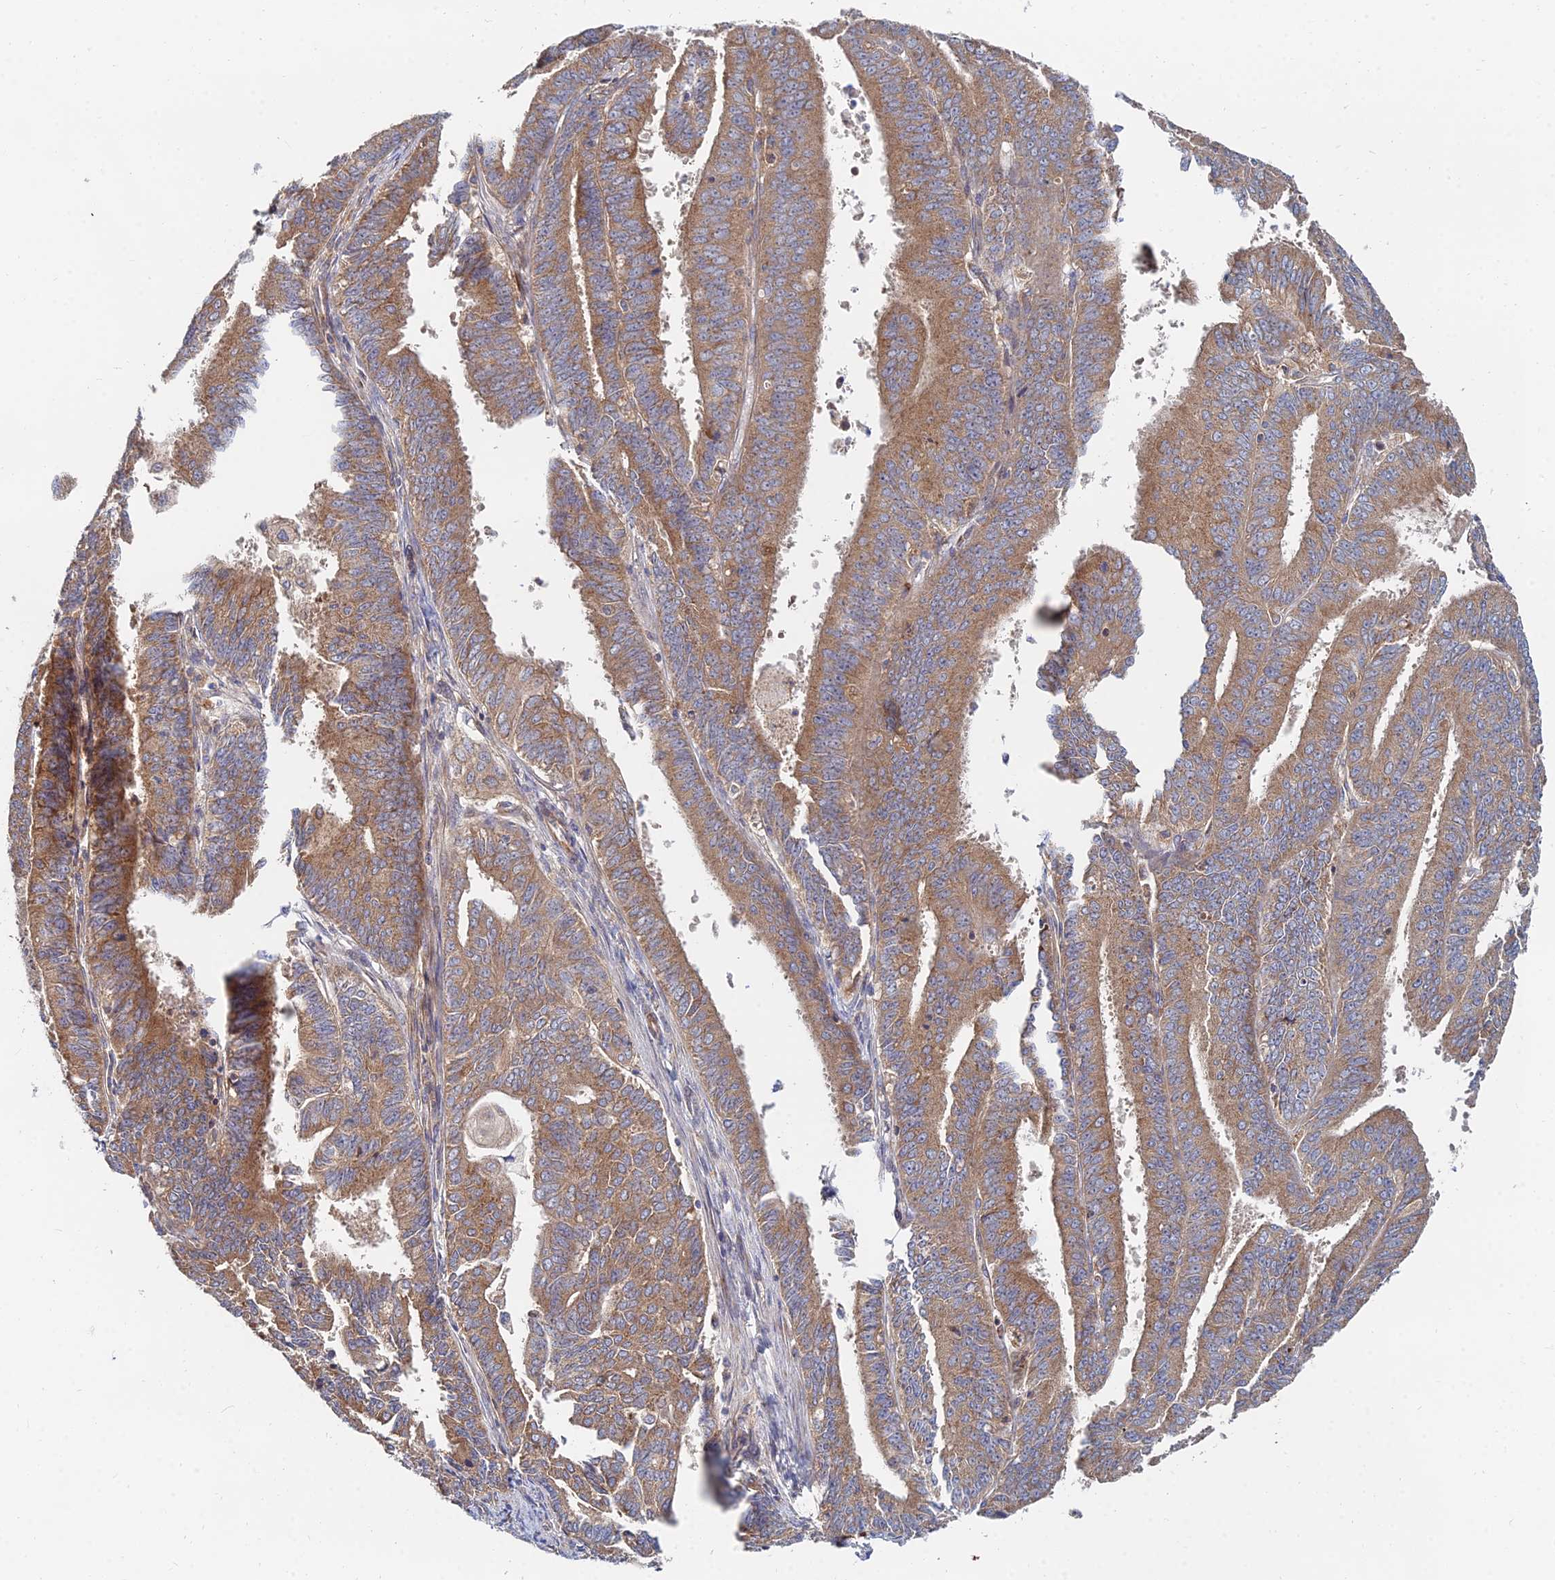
{"staining": {"intensity": "moderate", "quantity": ">75%", "location": "cytoplasmic/membranous"}, "tissue": "endometrial cancer", "cell_type": "Tumor cells", "image_type": "cancer", "snomed": [{"axis": "morphology", "description": "Adenocarcinoma, NOS"}, {"axis": "topography", "description": "Endometrium"}], "caption": "Immunohistochemistry (IHC) (DAB) staining of endometrial cancer (adenocarcinoma) demonstrates moderate cytoplasmic/membranous protein expression in about >75% of tumor cells.", "gene": "CCZ1", "patient": {"sex": "female", "age": 73}}